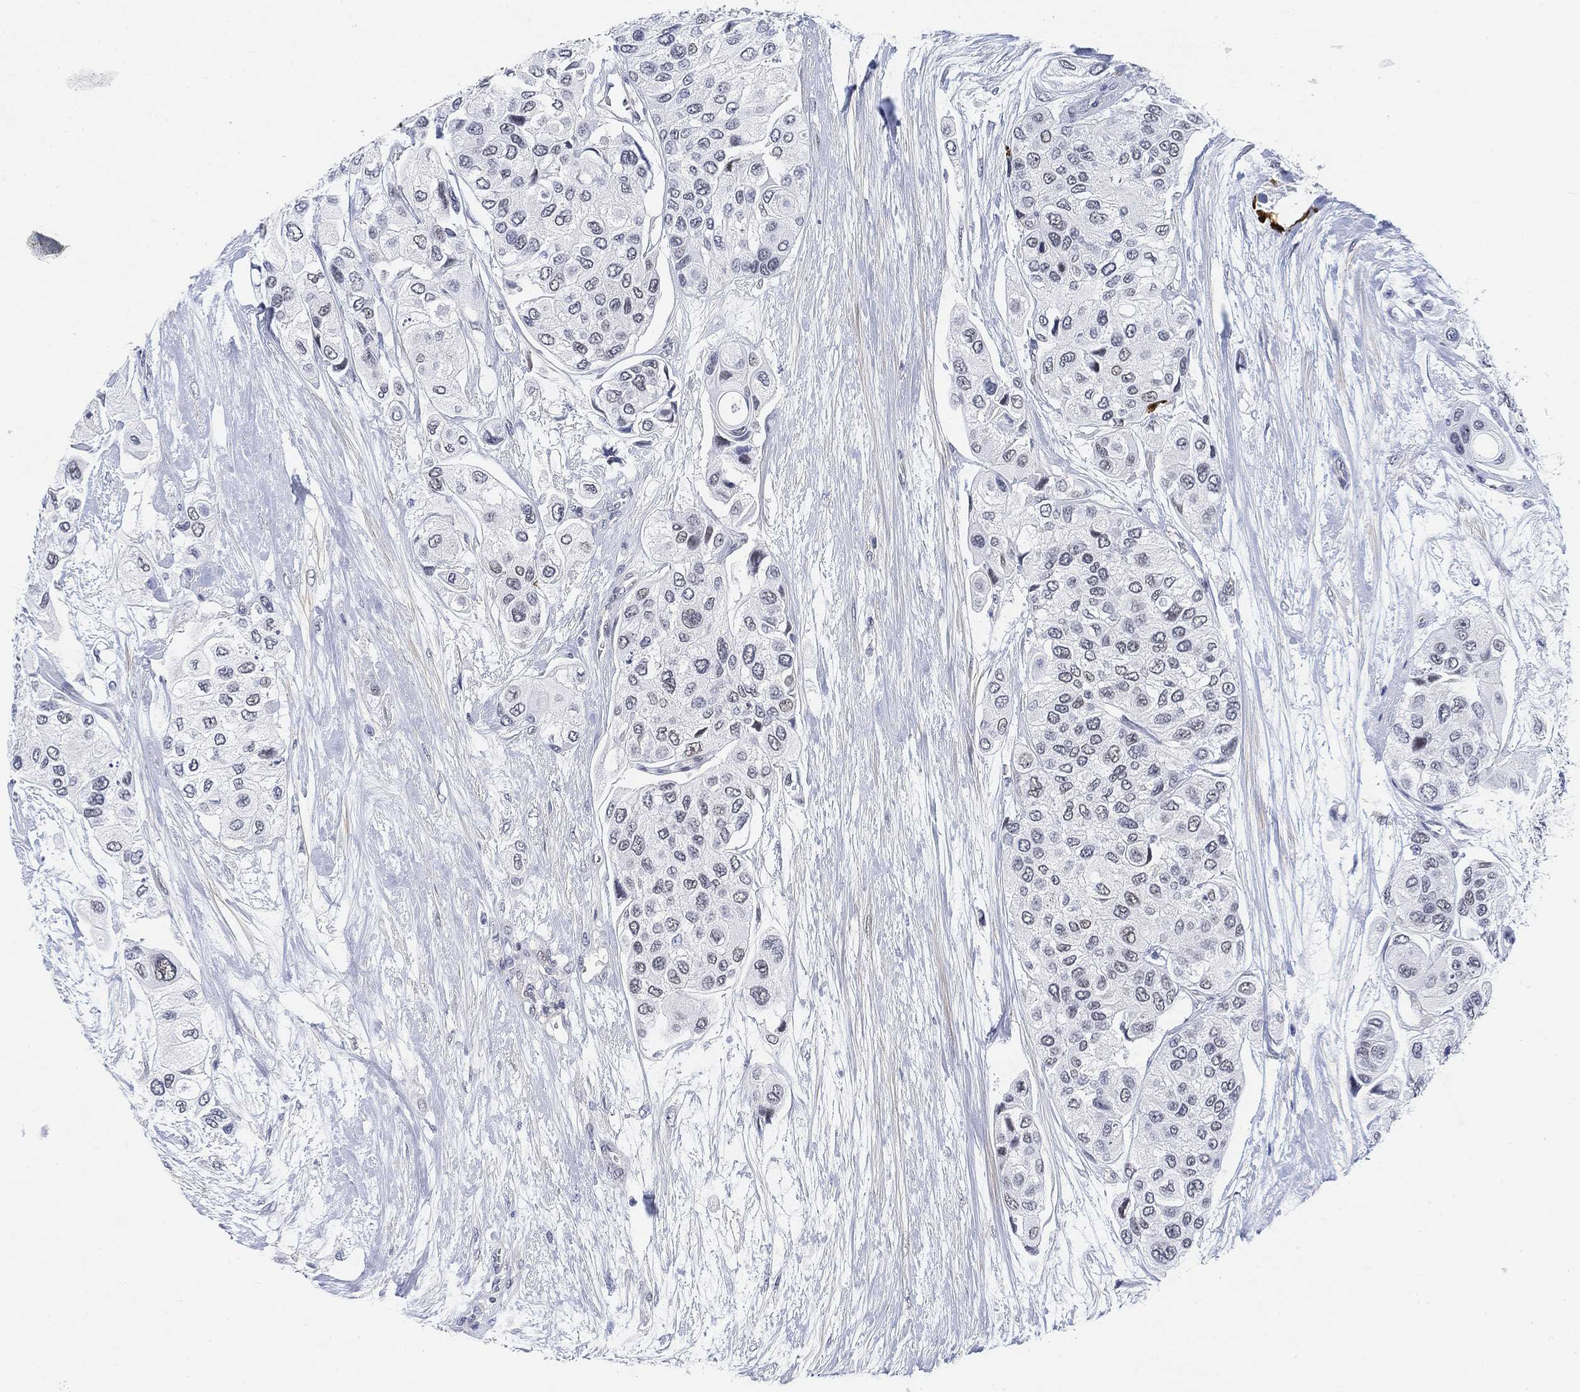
{"staining": {"intensity": "negative", "quantity": "none", "location": "none"}, "tissue": "urothelial cancer", "cell_type": "Tumor cells", "image_type": "cancer", "snomed": [{"axis": "morphology", "description": "Urothelial carcinoma, High grade"}, {"axis": "topography", "description": "Urinary bladder"}], "caption": "This is an immunohistochemistry image of human urothelial carcinoma (high-grade). There is no positivity in tumor cells.", "gene": "PAX6", "patient": {"sex": "male", "age": 77}}